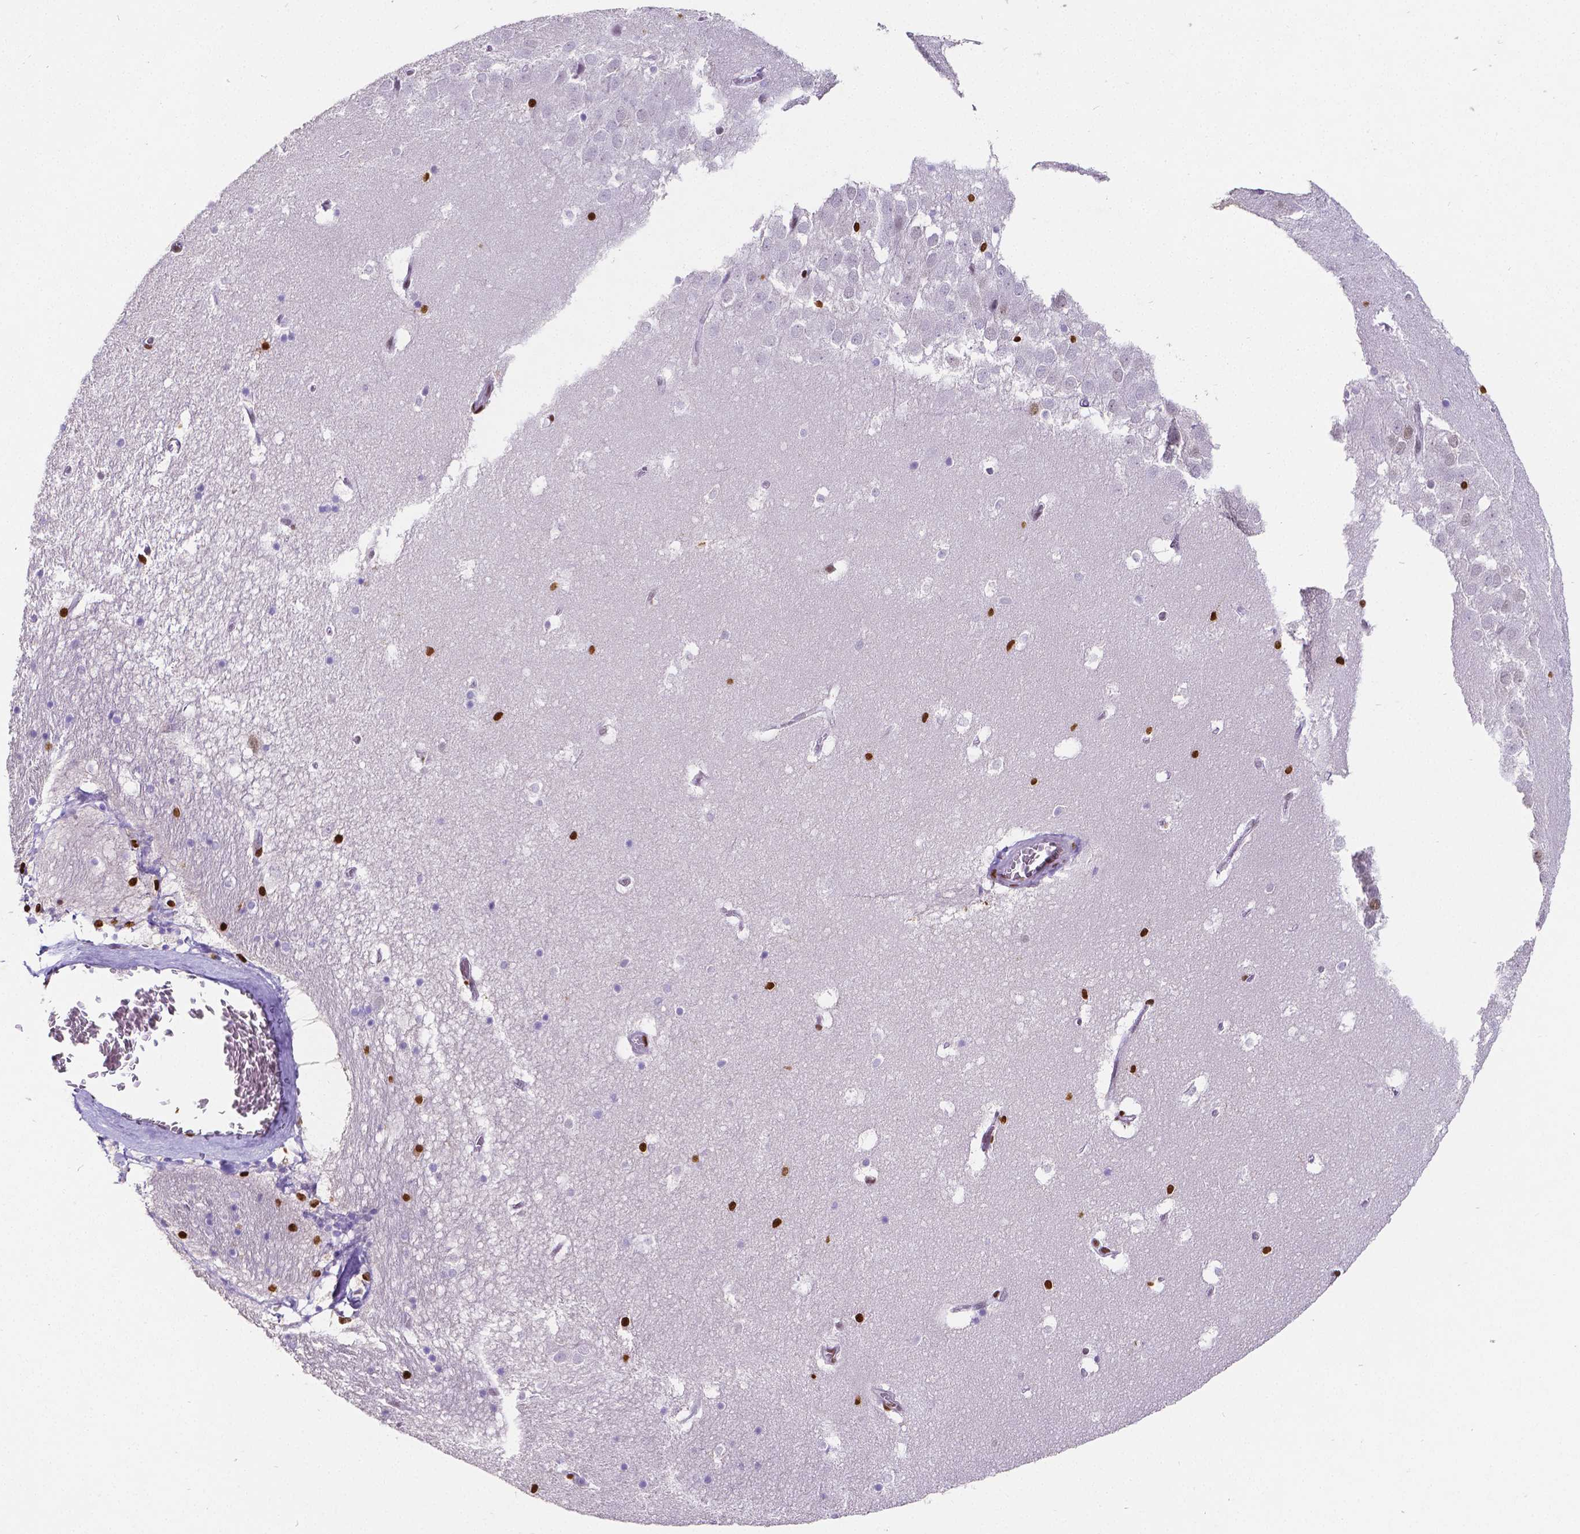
{"staining": {"intensity": "strong", "quantity": "<25%", "location": "nuclear"}, "tissue": "hippocampus", "cell_type": "Glial cells", "image_type": "normal", "snomed": [{"axis": "morphology", "description": "Normal tissue, NOS"}, {"axis": "topography", "description": "Hippocampus"}], "caption": "This photomicrograph demonstrates normal hippocampus stained with IHC to label a protein in brown. The nuclear of glial cells show strong positivity for the protein. Nuclei are counter-stained blue.", "gene": "MEF2C", "patient": {"sex": "male", "age": 45}}